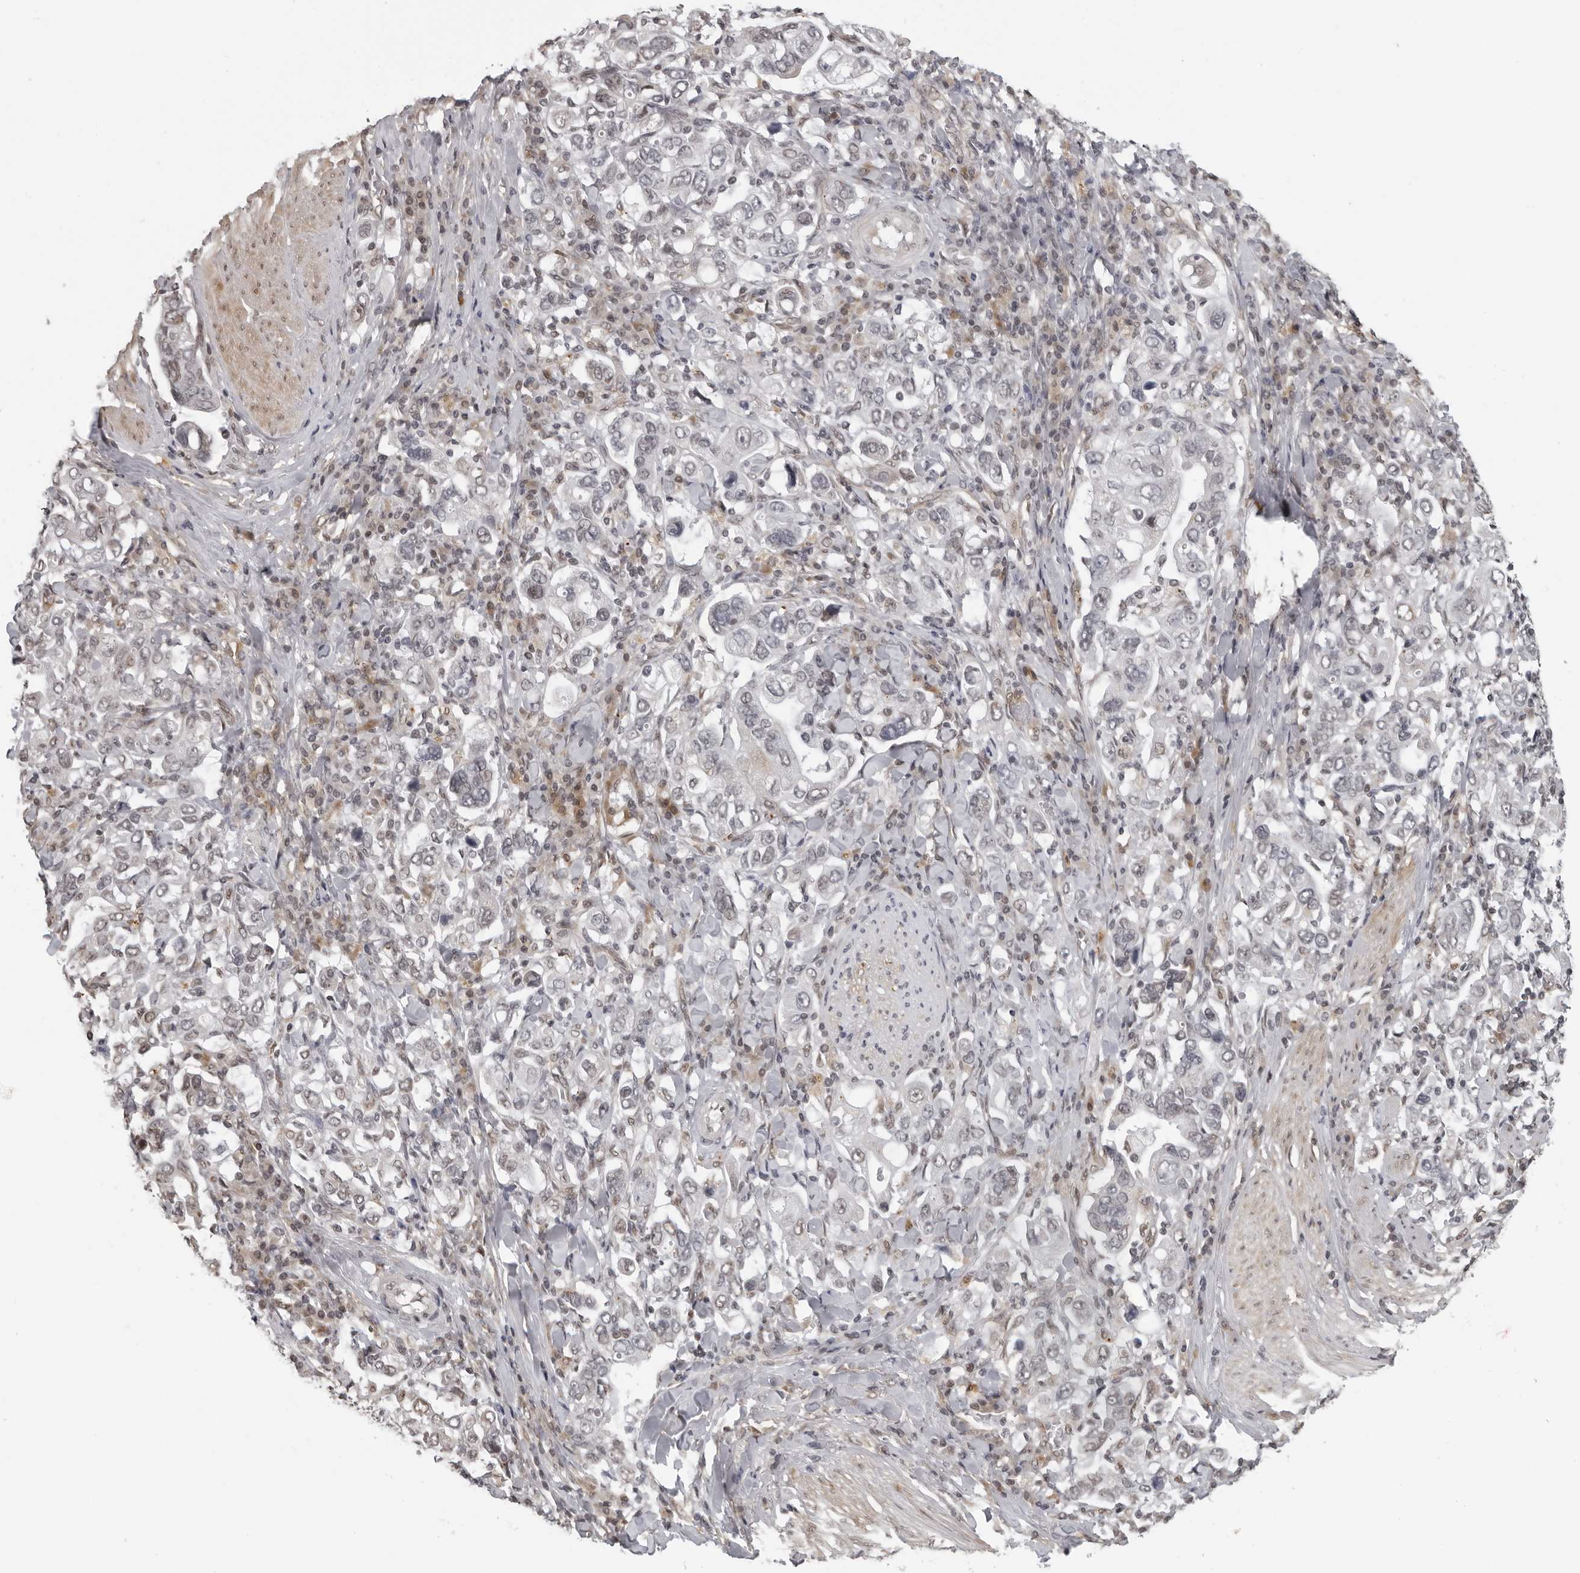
{"staining": {"intensity": "negative", "quantity": "none", "location": "none"}, "tissue": "stomach cancer", "cell_type": "Tumor cells", "image_type": "cancer", "snomed": [{"axis": "morphology", "description": "Adenocarcinoma, NOS"}, {"axis": "topography", "description": "Stomach, upper"}], "caption": "Immunohistochemical staining of human adenocarcinoma (stomach) reveals no significant expression in tumor cells. Nuclei are stained in blue.", "gene": "MAF", "patient": {"sex": "male", "age": 62}}